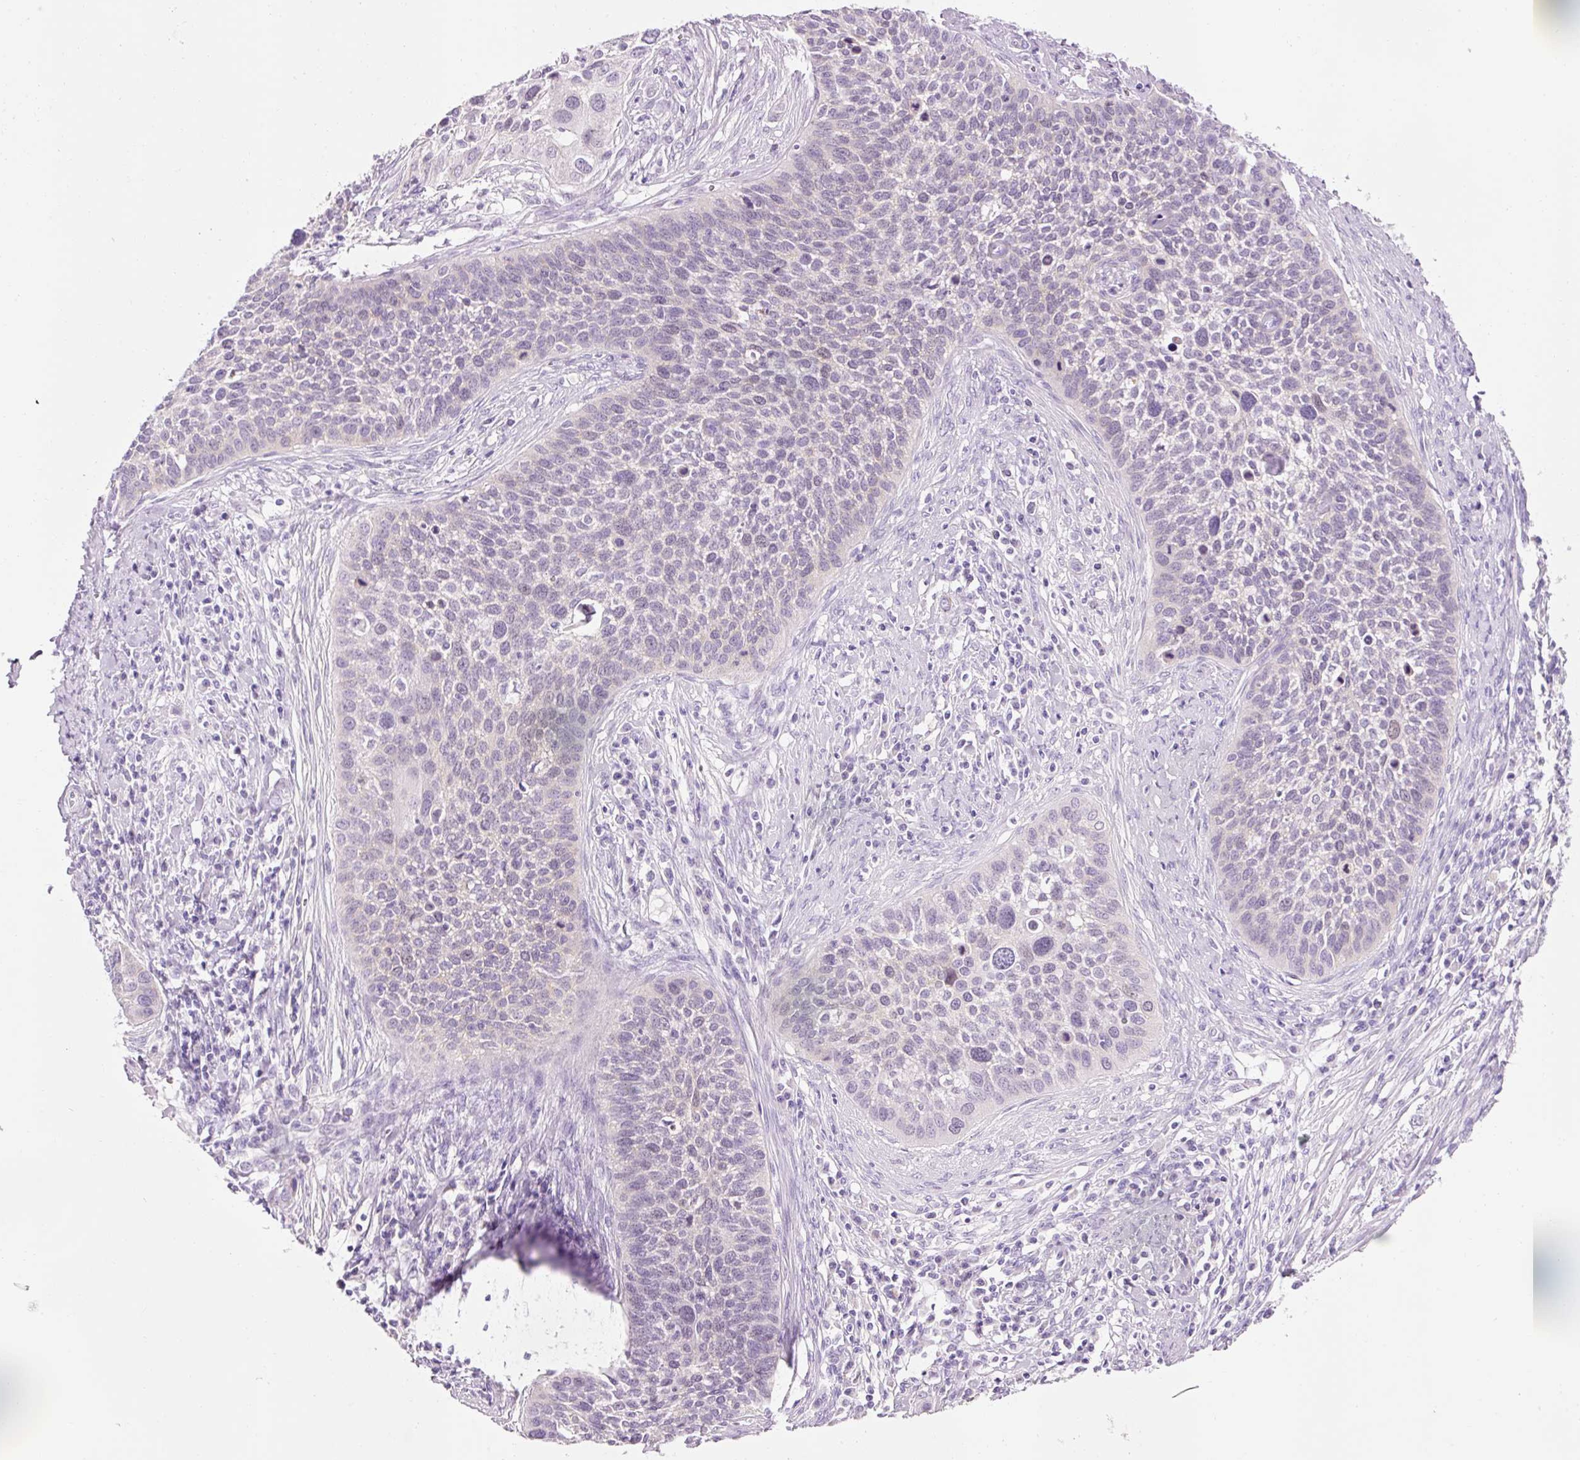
{"staining": {"intensity": "negative", "quantity": "none", "location": "none"}, "tissue": "cervical cancer", "cell_type": "Tumor cells", "image_type": "cancer", "snomed": [{"axis": "morphology", "description": "Squamous cell carcinoma, NOS"}, {"axis": "topography", "description": "Cervix"}], "caption": "Micrograph shows no significant protein staining in tumor cells of squamous cell carcinoma (cervical).", "gene": "DHRS11", "patient": {"sex": "female", "age": 34}}